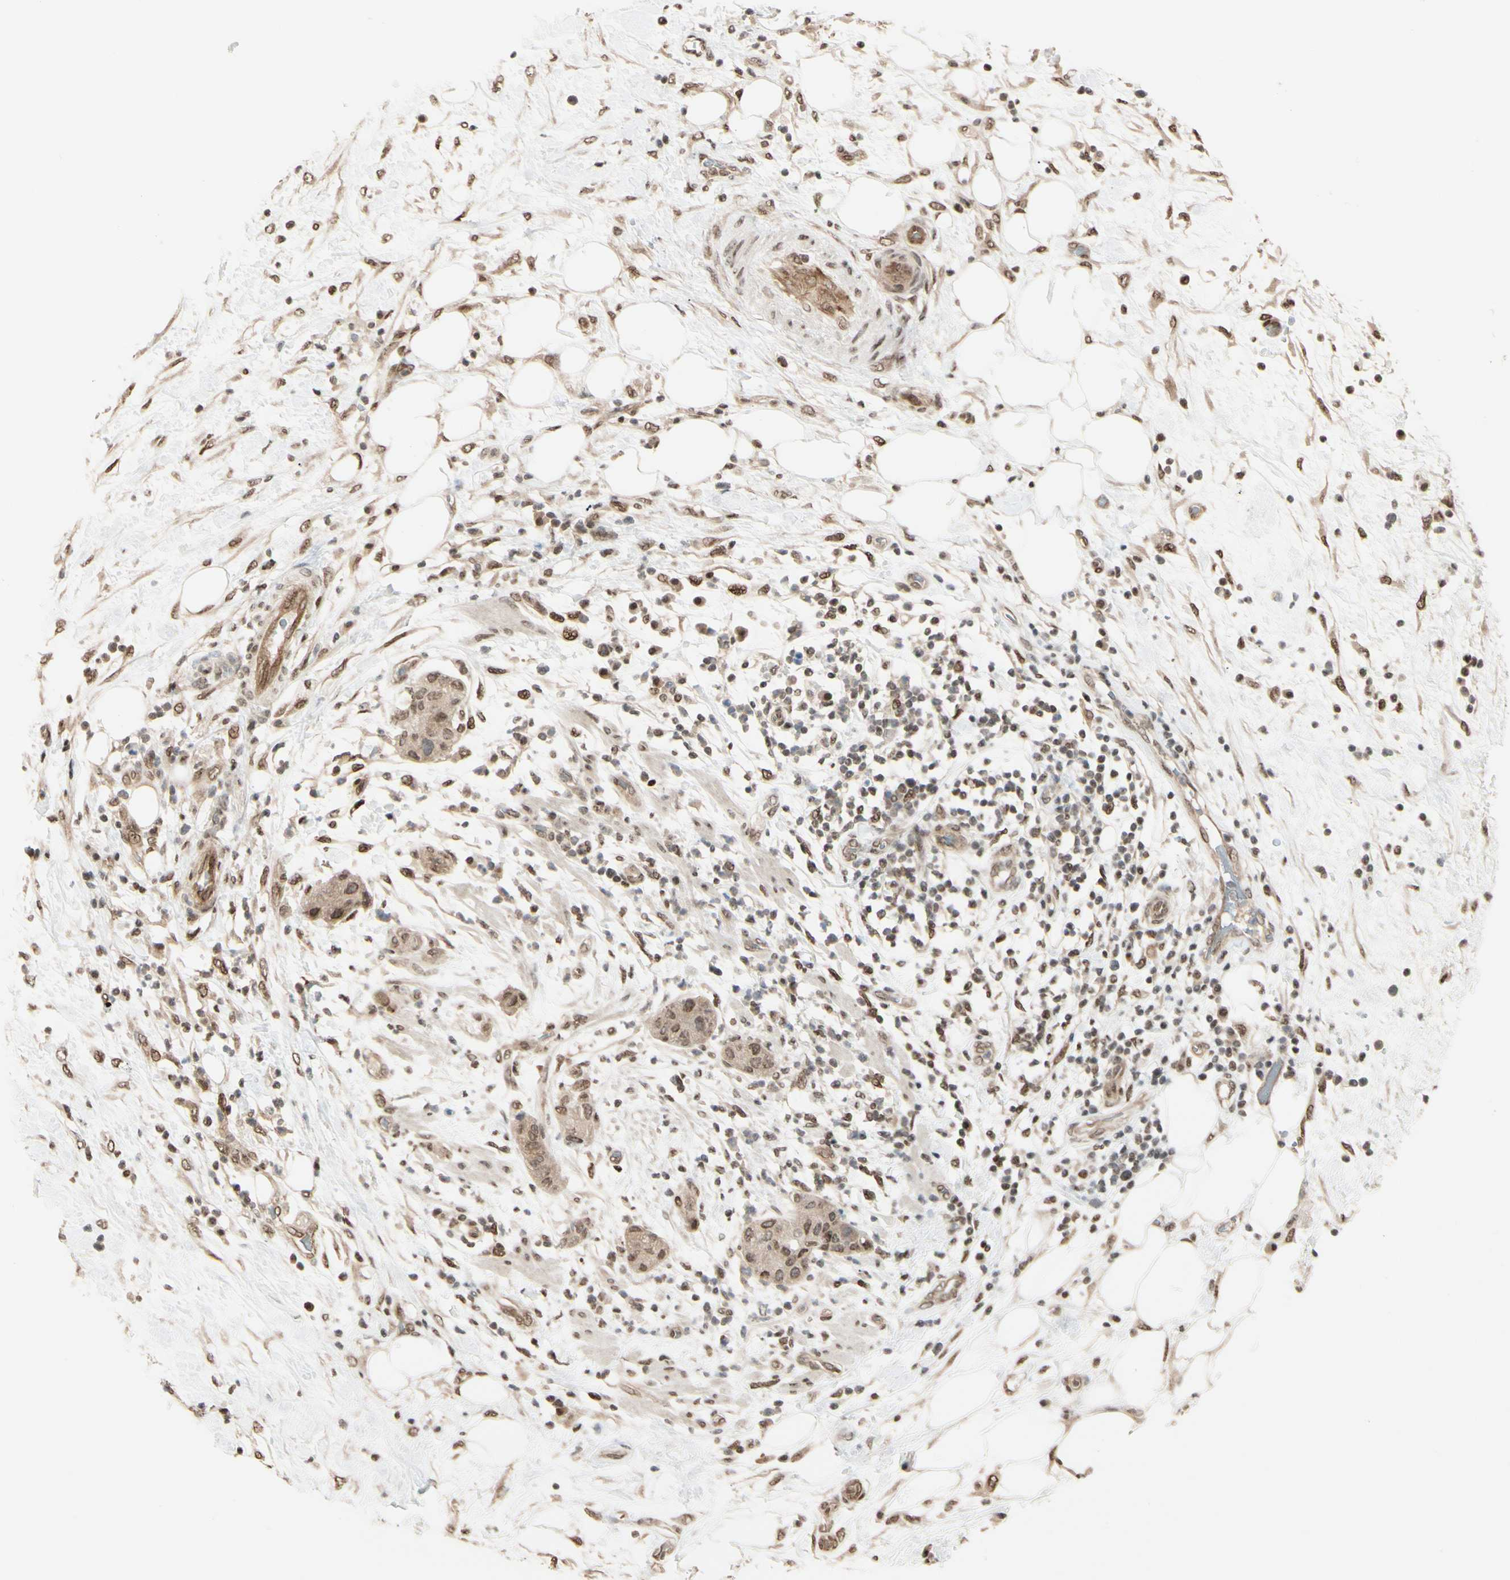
{"staining": {"intensity": "weak", "quantity": ">75%", "location": "cytoplasmic/membranous,nuclear"}, "tissue": "pancreatic cancer", "cell_type": "Tumor cells", "image_type": "cancer", "snomed": [{"axis": "morphology", "description": "Adenocarcinoma, NOS"}, {"axis": "topography", "description": "Pancreas"}], "caption": "Adenocarcinoma (pancreatic) tissue exhibits weak cytoplasmic/membranous and nuclear expression in approximately >75% of tumor cells, visualized by immunohistochemistry. The staining was performed using DAB to visualize the protein expression in brown, while the nuclei were stained in blue with hematoxylin (Magnification: 20x).", "gene": "SUFU", "patient": {"sex": "female", "age": 78}}